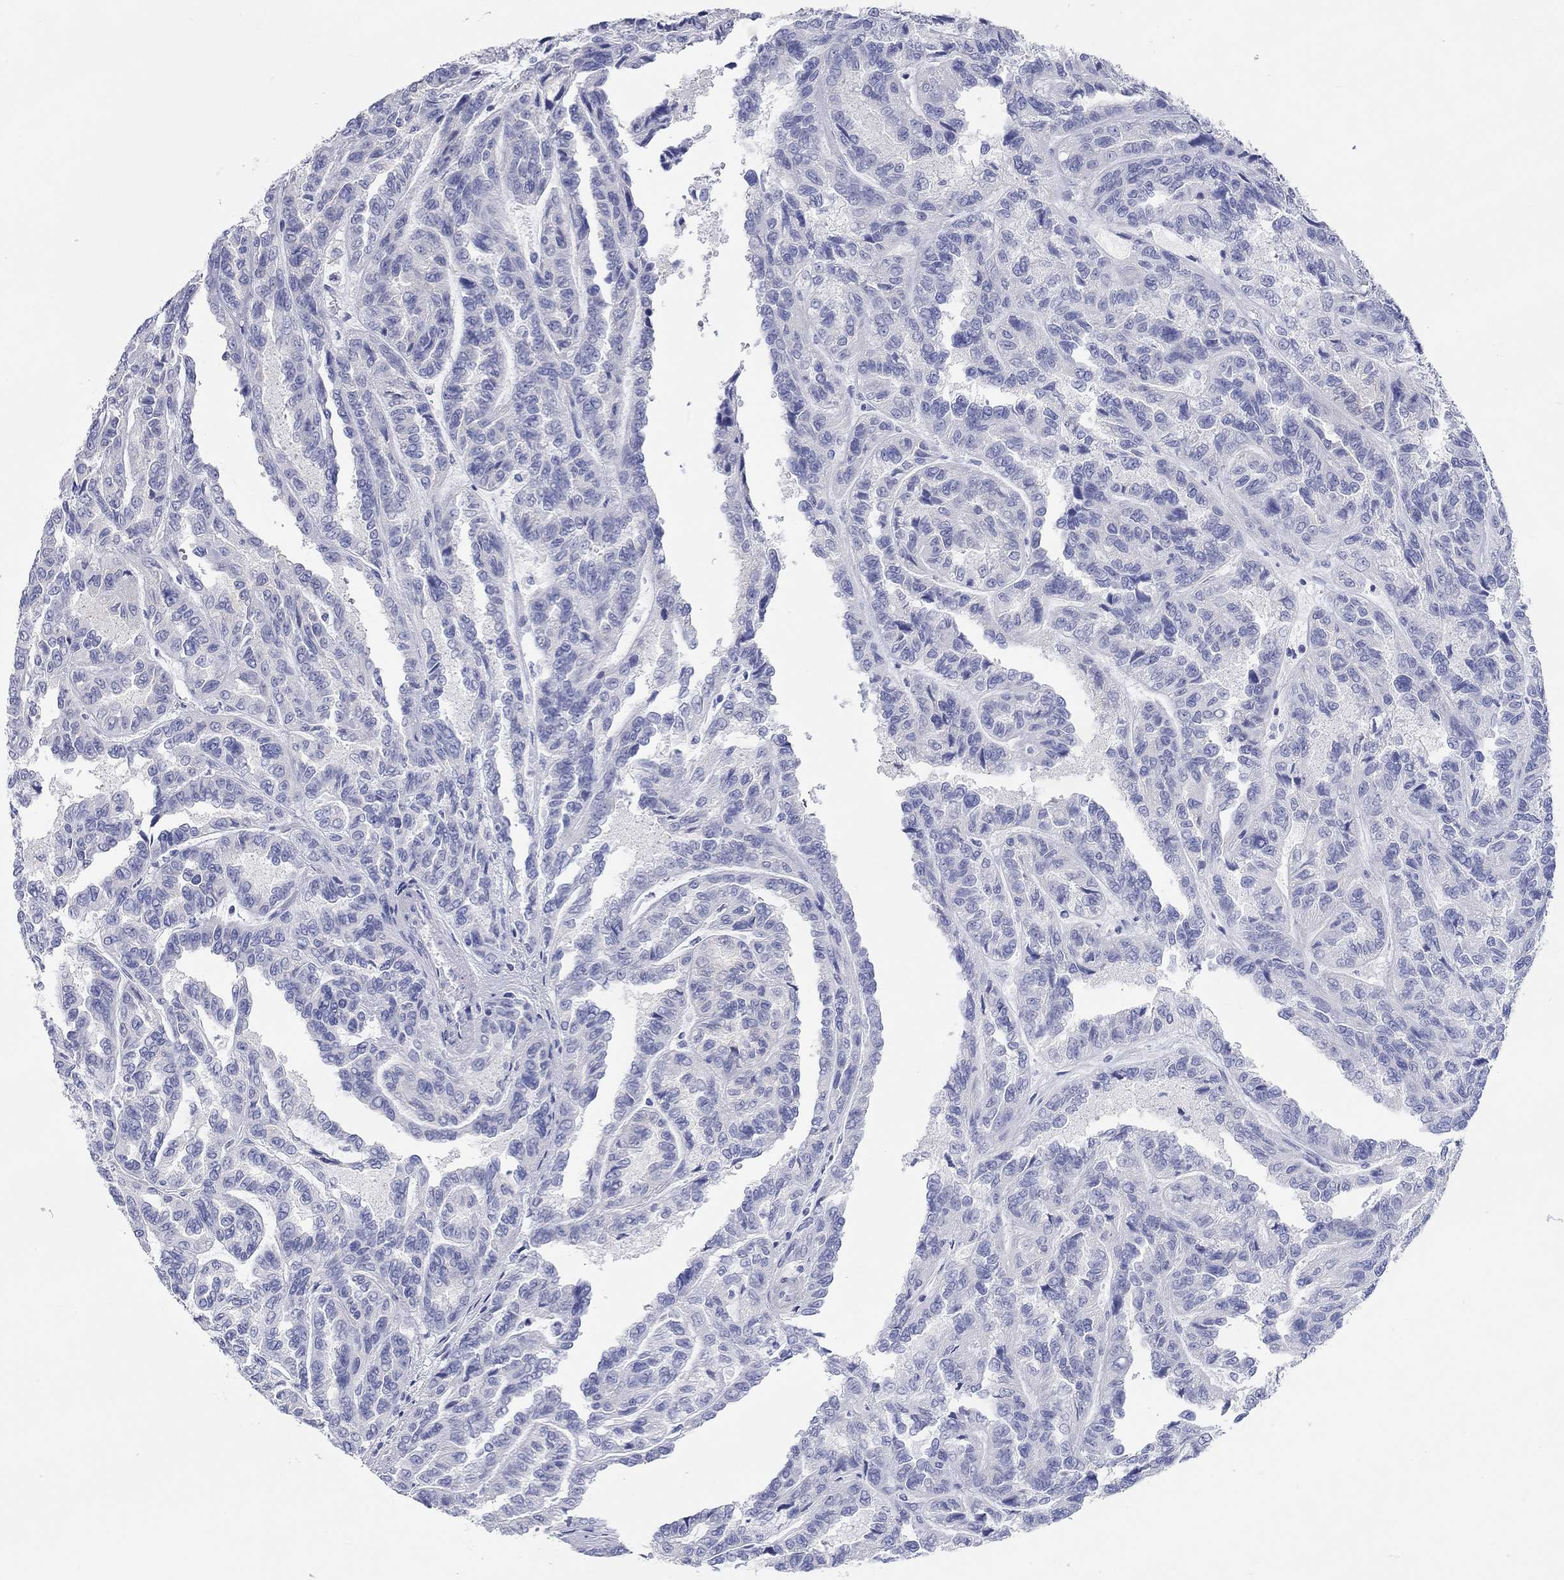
{"staining": {"intensity": "negative", "quantity": "none", "location": "none"}, "tissue": "renal cancer", "cell_type": "Tumor cells", "image_type": "cancer", "snomed": [{"axis": "morphology", "description": "Adenocarcinoma, NOS"}, {"axis": "topography", "description": "Kidney"}], "caption": "This image is of renal cancer stained with immunohistochemistry to label a protein in brown with the nuclei are counter-stained blue. There is no expression in tumor cells.", "gene": "SPATA9", "patient": {"sex": "male", "age": 79}}